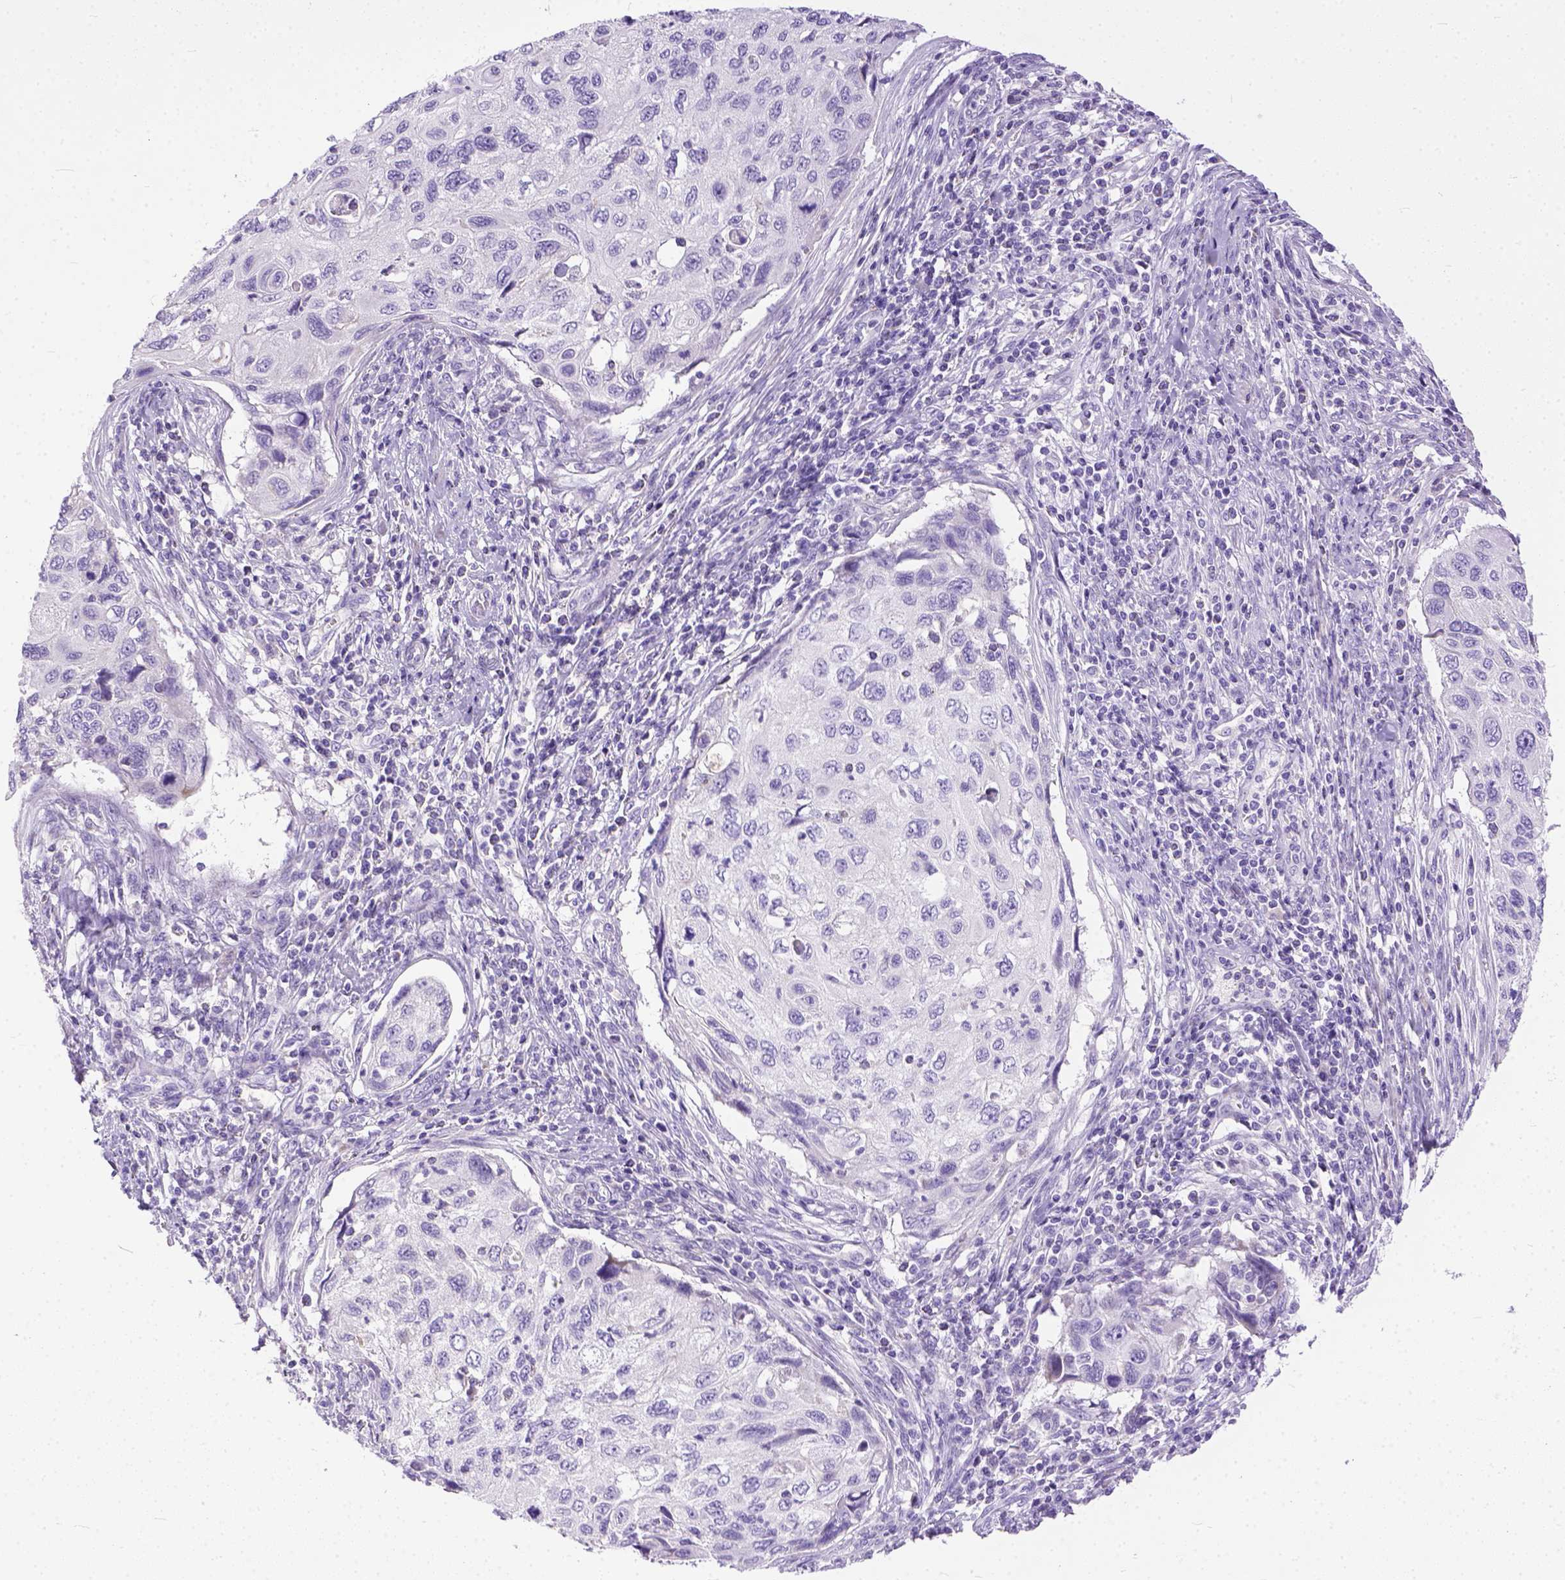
{"staining": {"intensity": "negative", "quantity": "none", "location": "none"}, "tissue": "cervical cancer", "cell_type": "Tumor cells", "image_type": "cancer", "snomed": [{"axis": "morphology", "description": "Squamous cell carcinoma, NOS"}, {"axis": "topography", "description": "Cervix"}], "caption": "DAB (3,3'-diaminobenzidine) immunohistochemical staining of cervical squamous cell carcinoma shows no significant positivity in tumor cells.", "gene": "PLK5", "patient": {"sex": "female", "age": 70}}